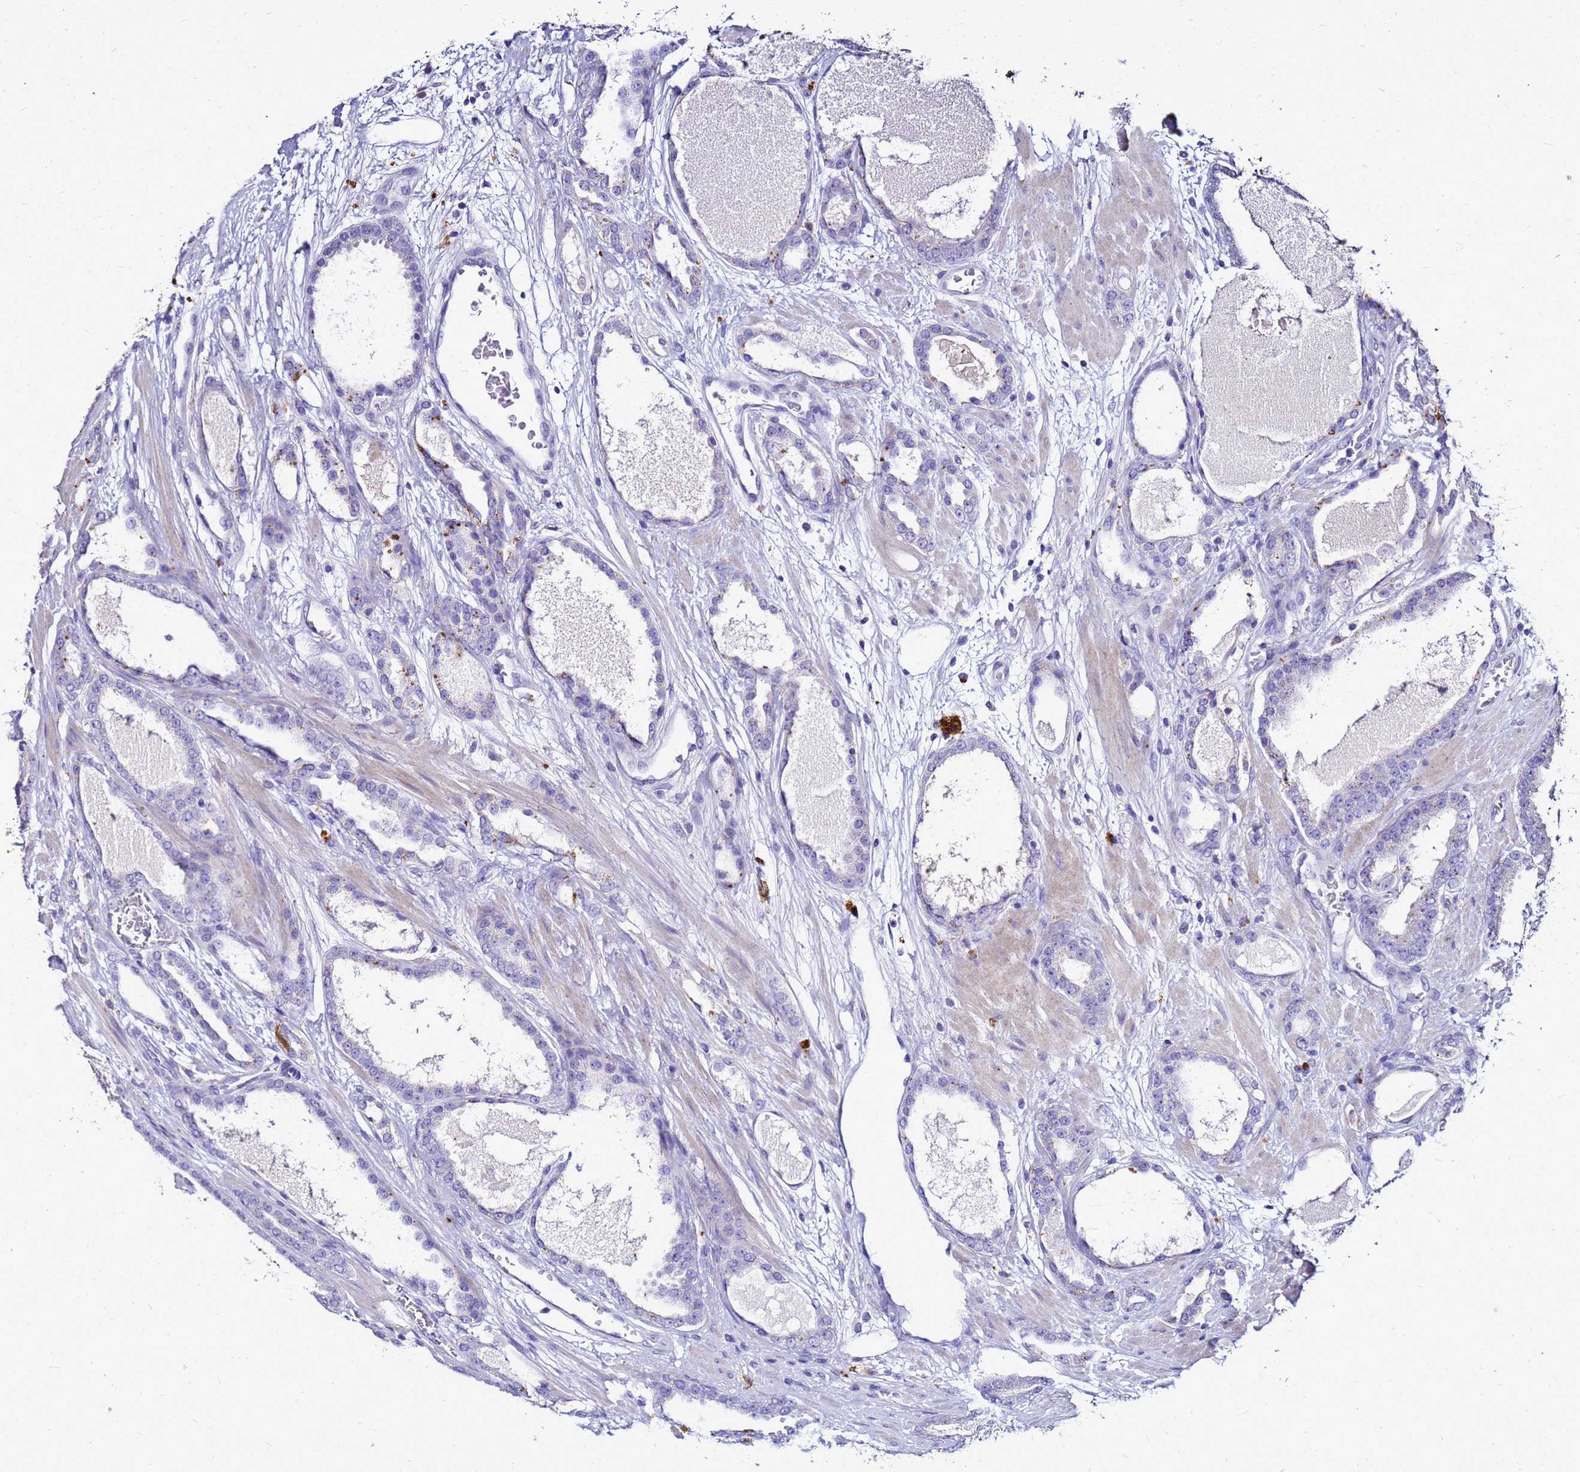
{"staining": {"intensity": "negative", "quantity": "none", "location": "none"}, "tissue": "prostate cancer", "cell_type": "Tumor cells", "image_type": "cancer", "snomed": [{"axis": "morphology", "description": "Adenocarcinoma, High grade"}, {"axis": "topography", "description": "Prostate"}], "caption": "A high-resolution histopathology image shows IHC staining of prostate high-grade adenocarcinoma, which reveals no significant positivity in tumor cells.", "gene": "S100A2", "patient": {"sex": "male", "age": 60}}